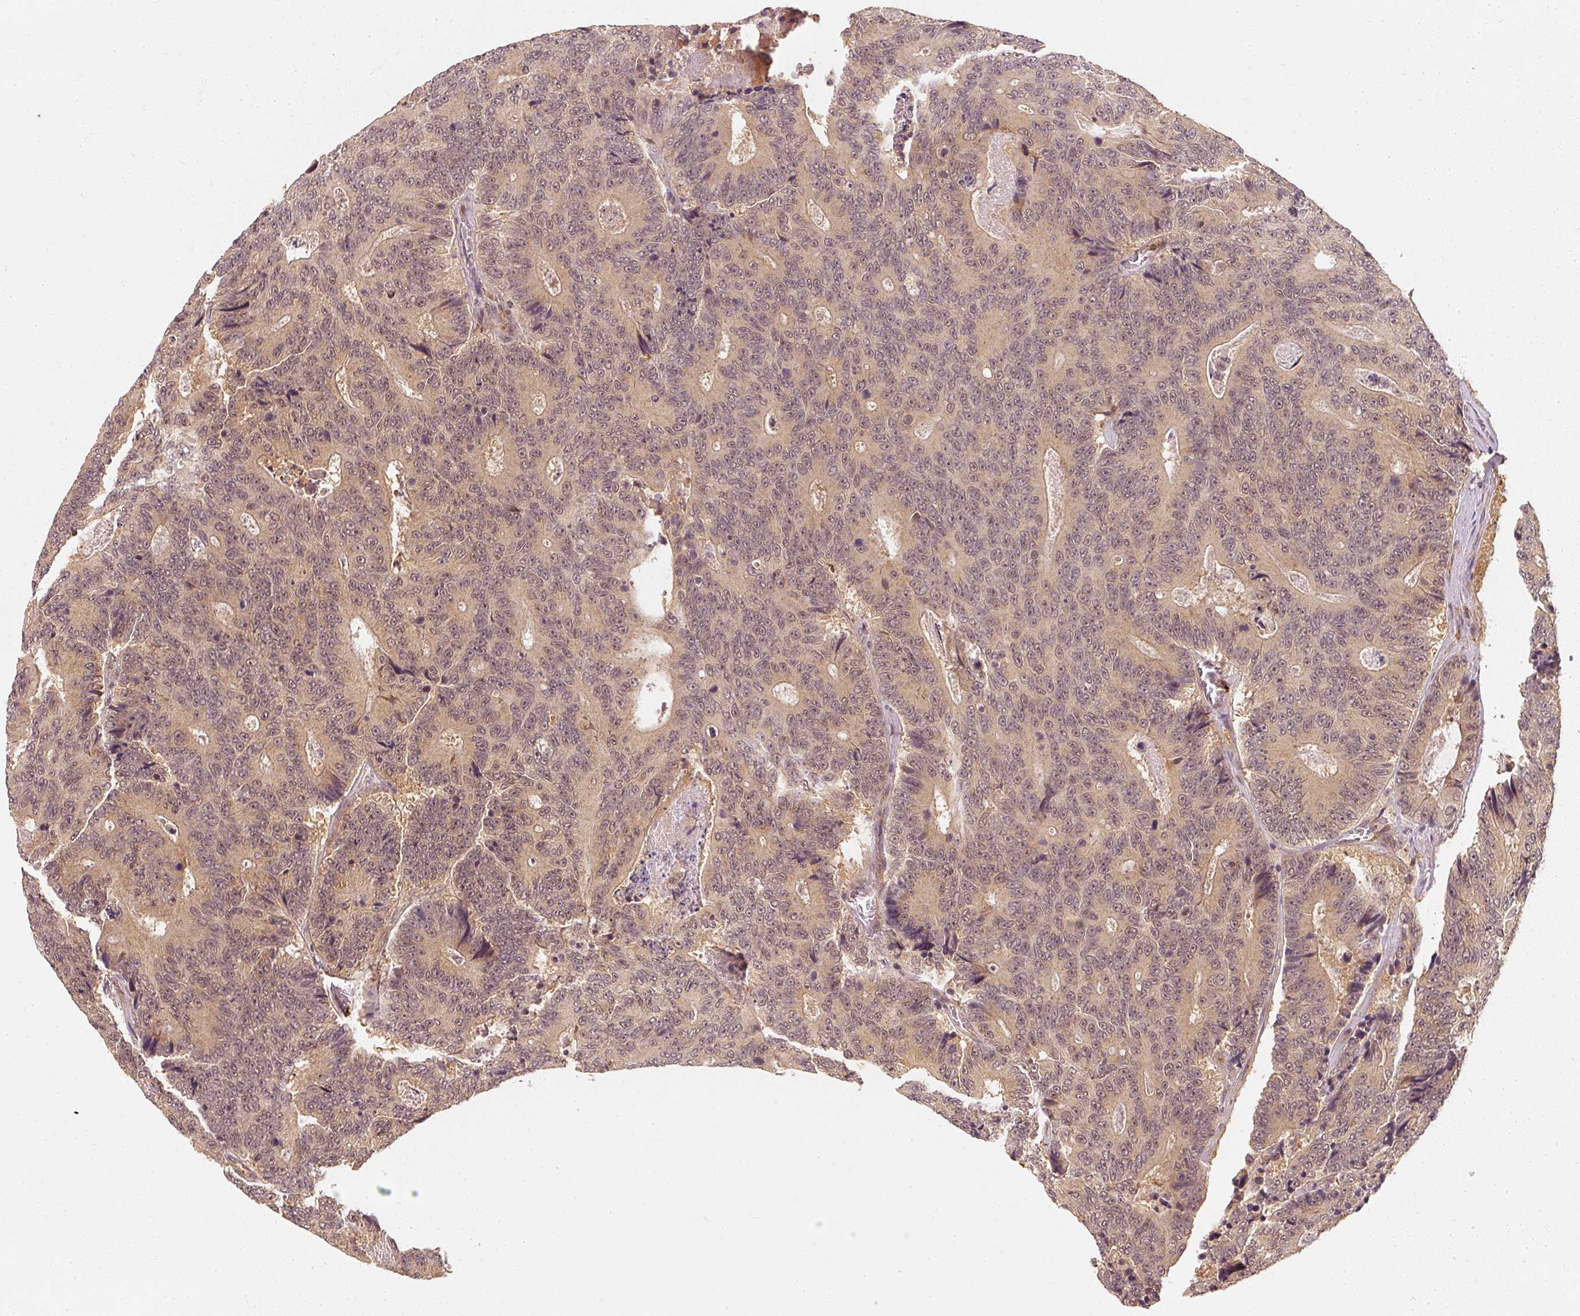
{"staining": {"intensity": "negative", "quantity": "none", "location": "none"}, "tissue": "colorectal cancer", "cell_type": "Tumor cells", "image_type": "cancer", "snomed": [{"axis": "morphology", "description": "Adenocarcinoma, NOS"}, {"axis": "topography", "description": "Colon"}], "caption": "The photomicrograph shows no staining of tumor cells in colorectal cancer.", "gene": "EEF1A2", "patient": {"sex": "male", "age": 83}}